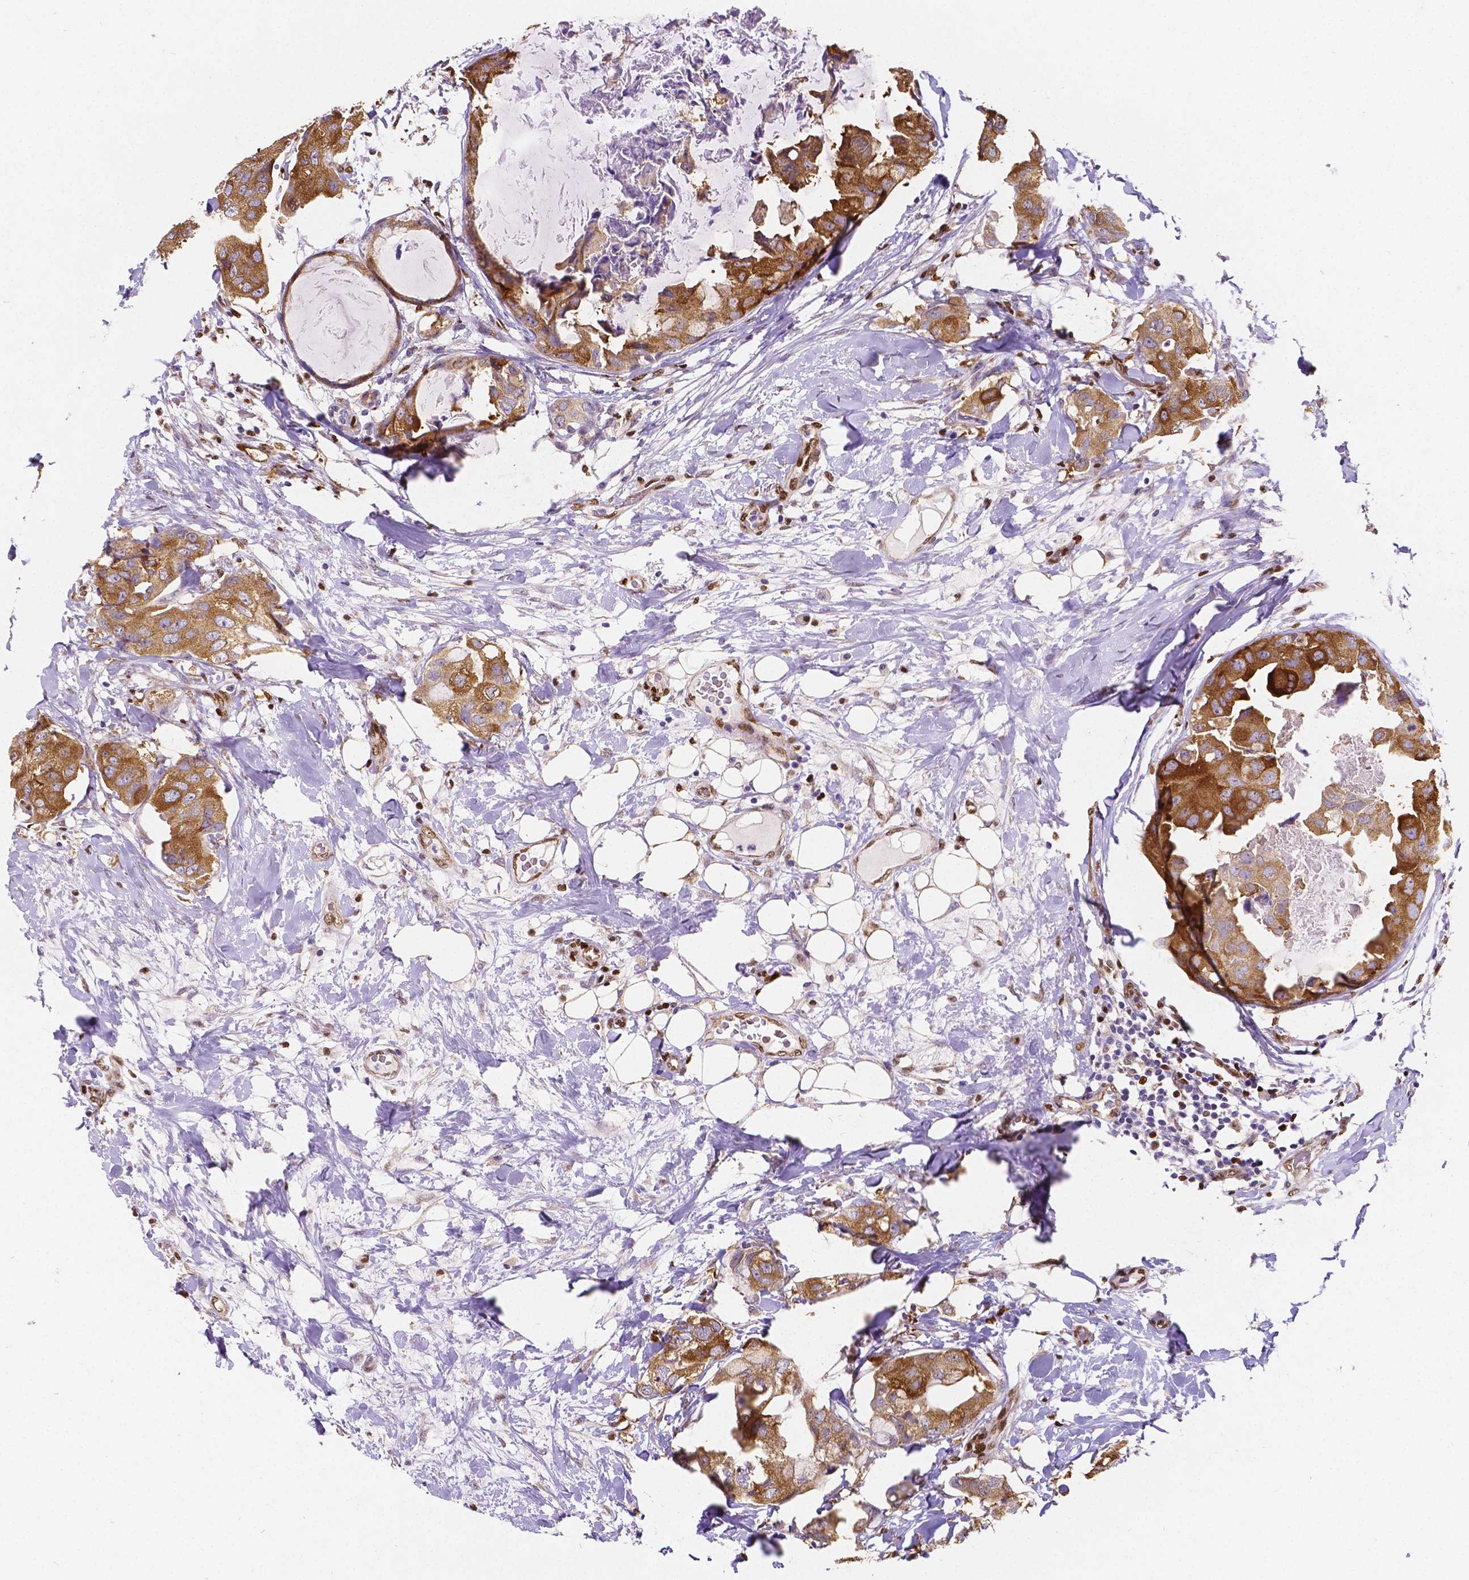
{"staining": {"intensity": "strong", "quantity": ">75%", "location": "cytoplasmic/membranous"}, "tissue": "breast cancer", "cell_type": "Tumor cells", "image_type": "cancer", "snomed": [{"axis": "morphology", "description": "Normal tissue, NOS"}, {"axis": "morphology", "description": "Duct carcinoma"}, {"axis": "topography", "description": "Breast"}], "caption": "Strong cytoplasmic/membranous positivity for a protein is seen in approximately >75% of tumor cells of breast cancer (invasive ductal carcinoma) using immunohistochemistry (IHC).", "gene": "MEF2C", "patient": {"sex": "female", "age": 40}}